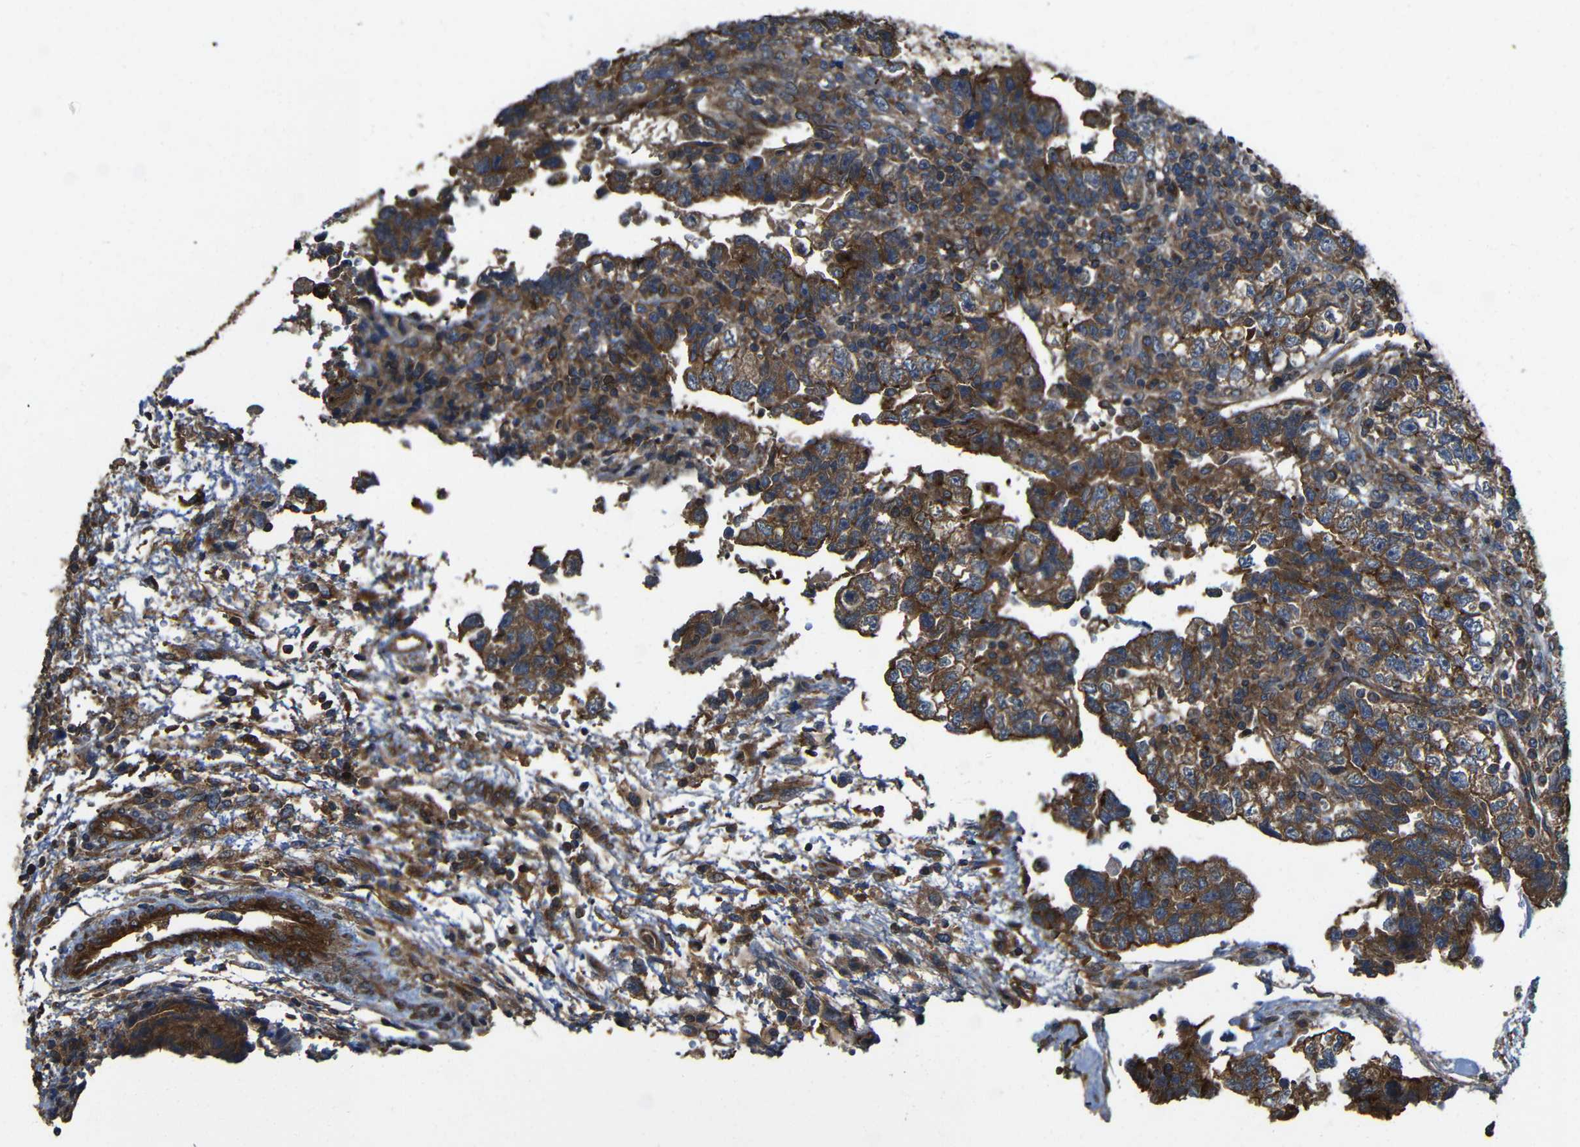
{"staining": {"intensity": "strong", "quantity": "25%-75%", "location": "cytoplasmic/membranous"}, "tissue": "testis cancer", "cell_type": "Tumor cells", "image_type": "cancer", "snomed": [{"axis": "morphology", "description": "Carcinoma, Embryonal, NOS"}, {"axis": "topography", "description": "Testis"}], "caption": "Immunohistochemistry (DAB (3,3'-diaminobenzidine)) staining of embryonal carcinoma (testis) shows strong cytoplasmic/membranous protein positivity in approximately 25%-75% of tumor cells.", "gene": "PTCH1", "patient": {"sex": "male", "age": 36}}